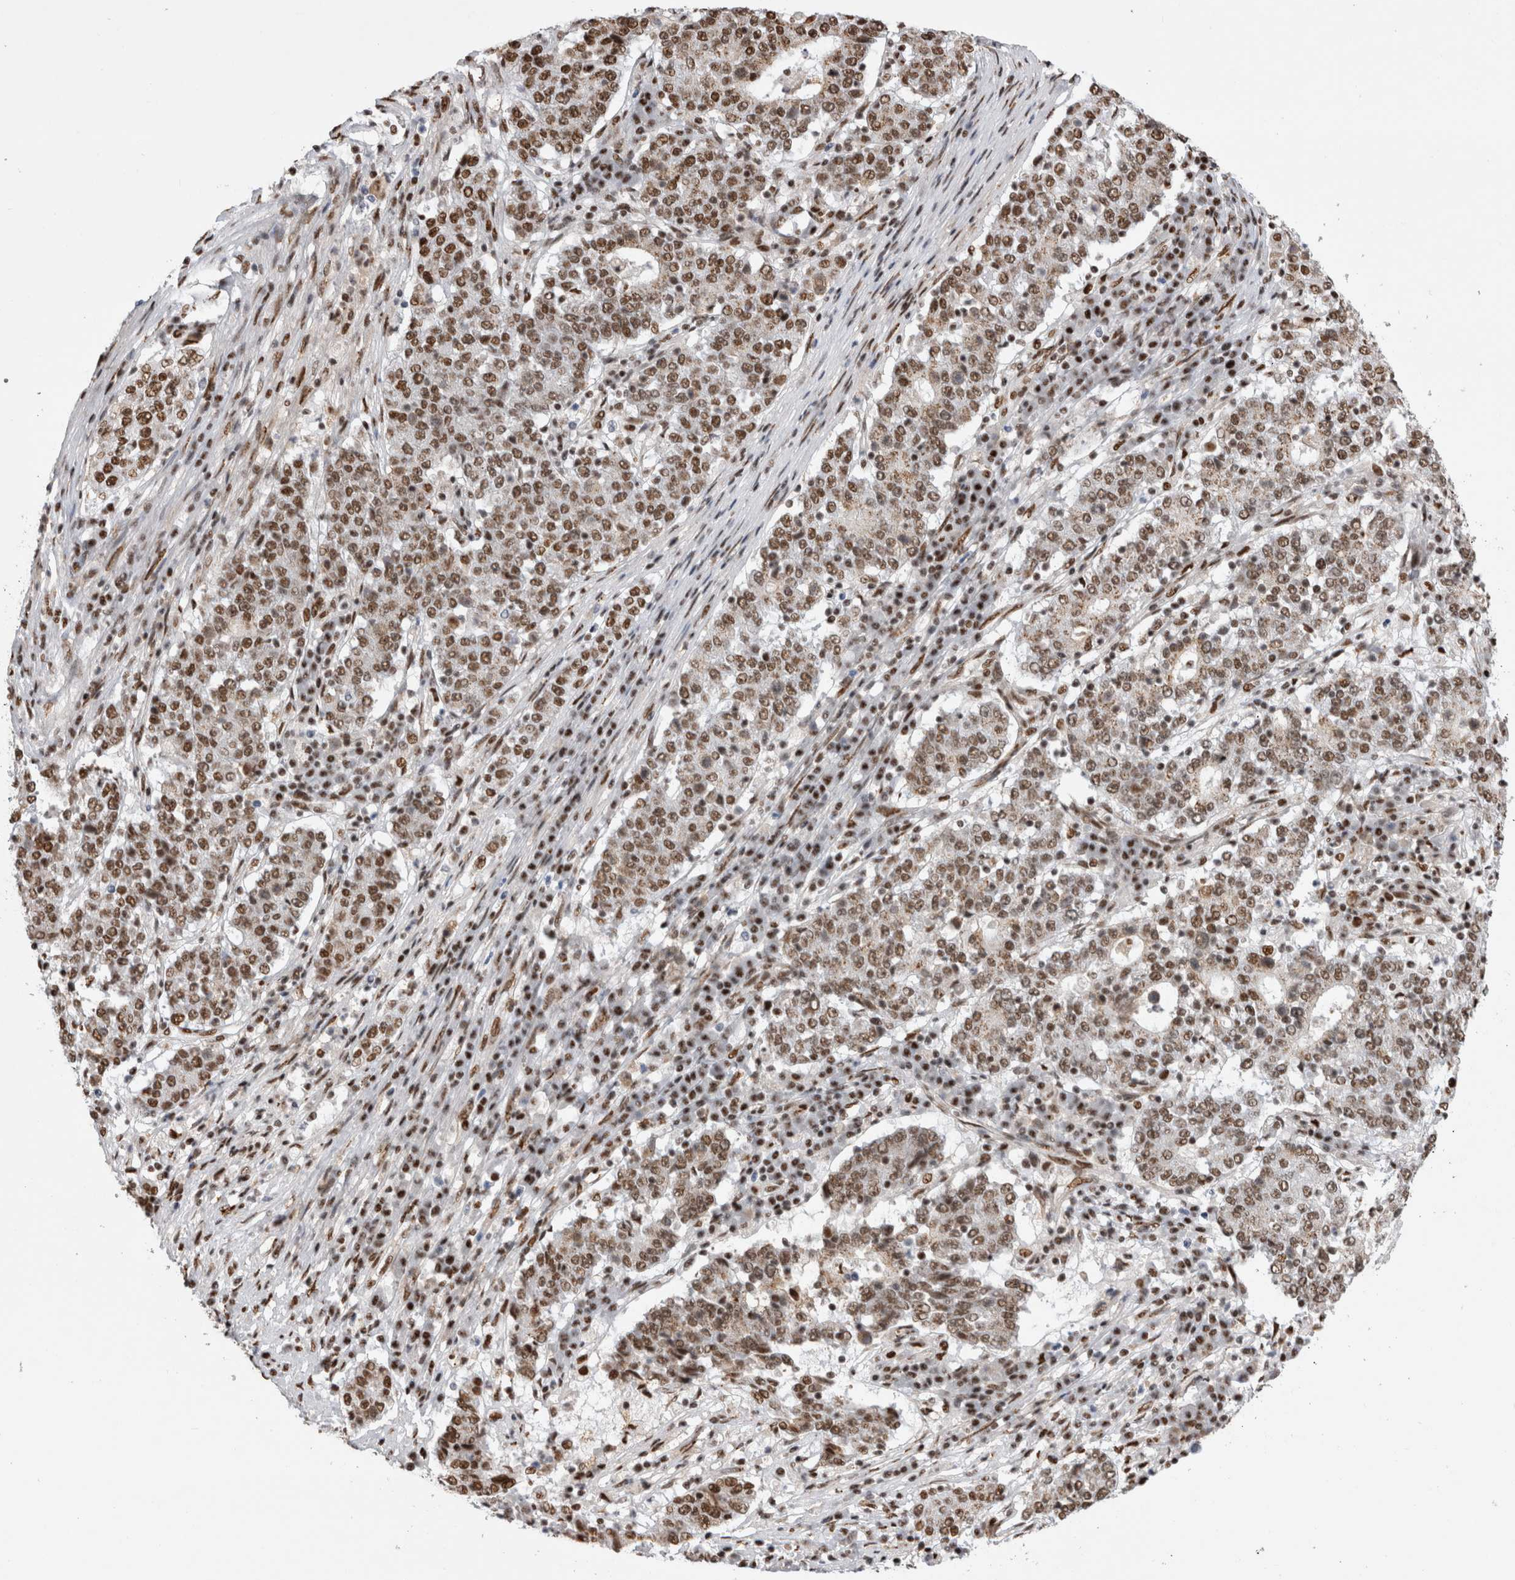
{"staining": {"intensity": "moderate", "quantity": ">75%", "location": "nuclear"}, "tissue": "stomach cancer", "cell_type": "Tumor cells", "image_type": "cancer", "snomed": [{"axis": "morphology", "description": "Adenocarcinoma, NOS"}, {"axis": "topography", "description": "Stomach"}], "caption": "The micrograph displays a brown stain indicating the presence of a protein in the nuclear of tumor cells in stomach cancer (adenocarcinoma).", "gene": "EYA2", "patient": {"sex": "male", "age": 59}}